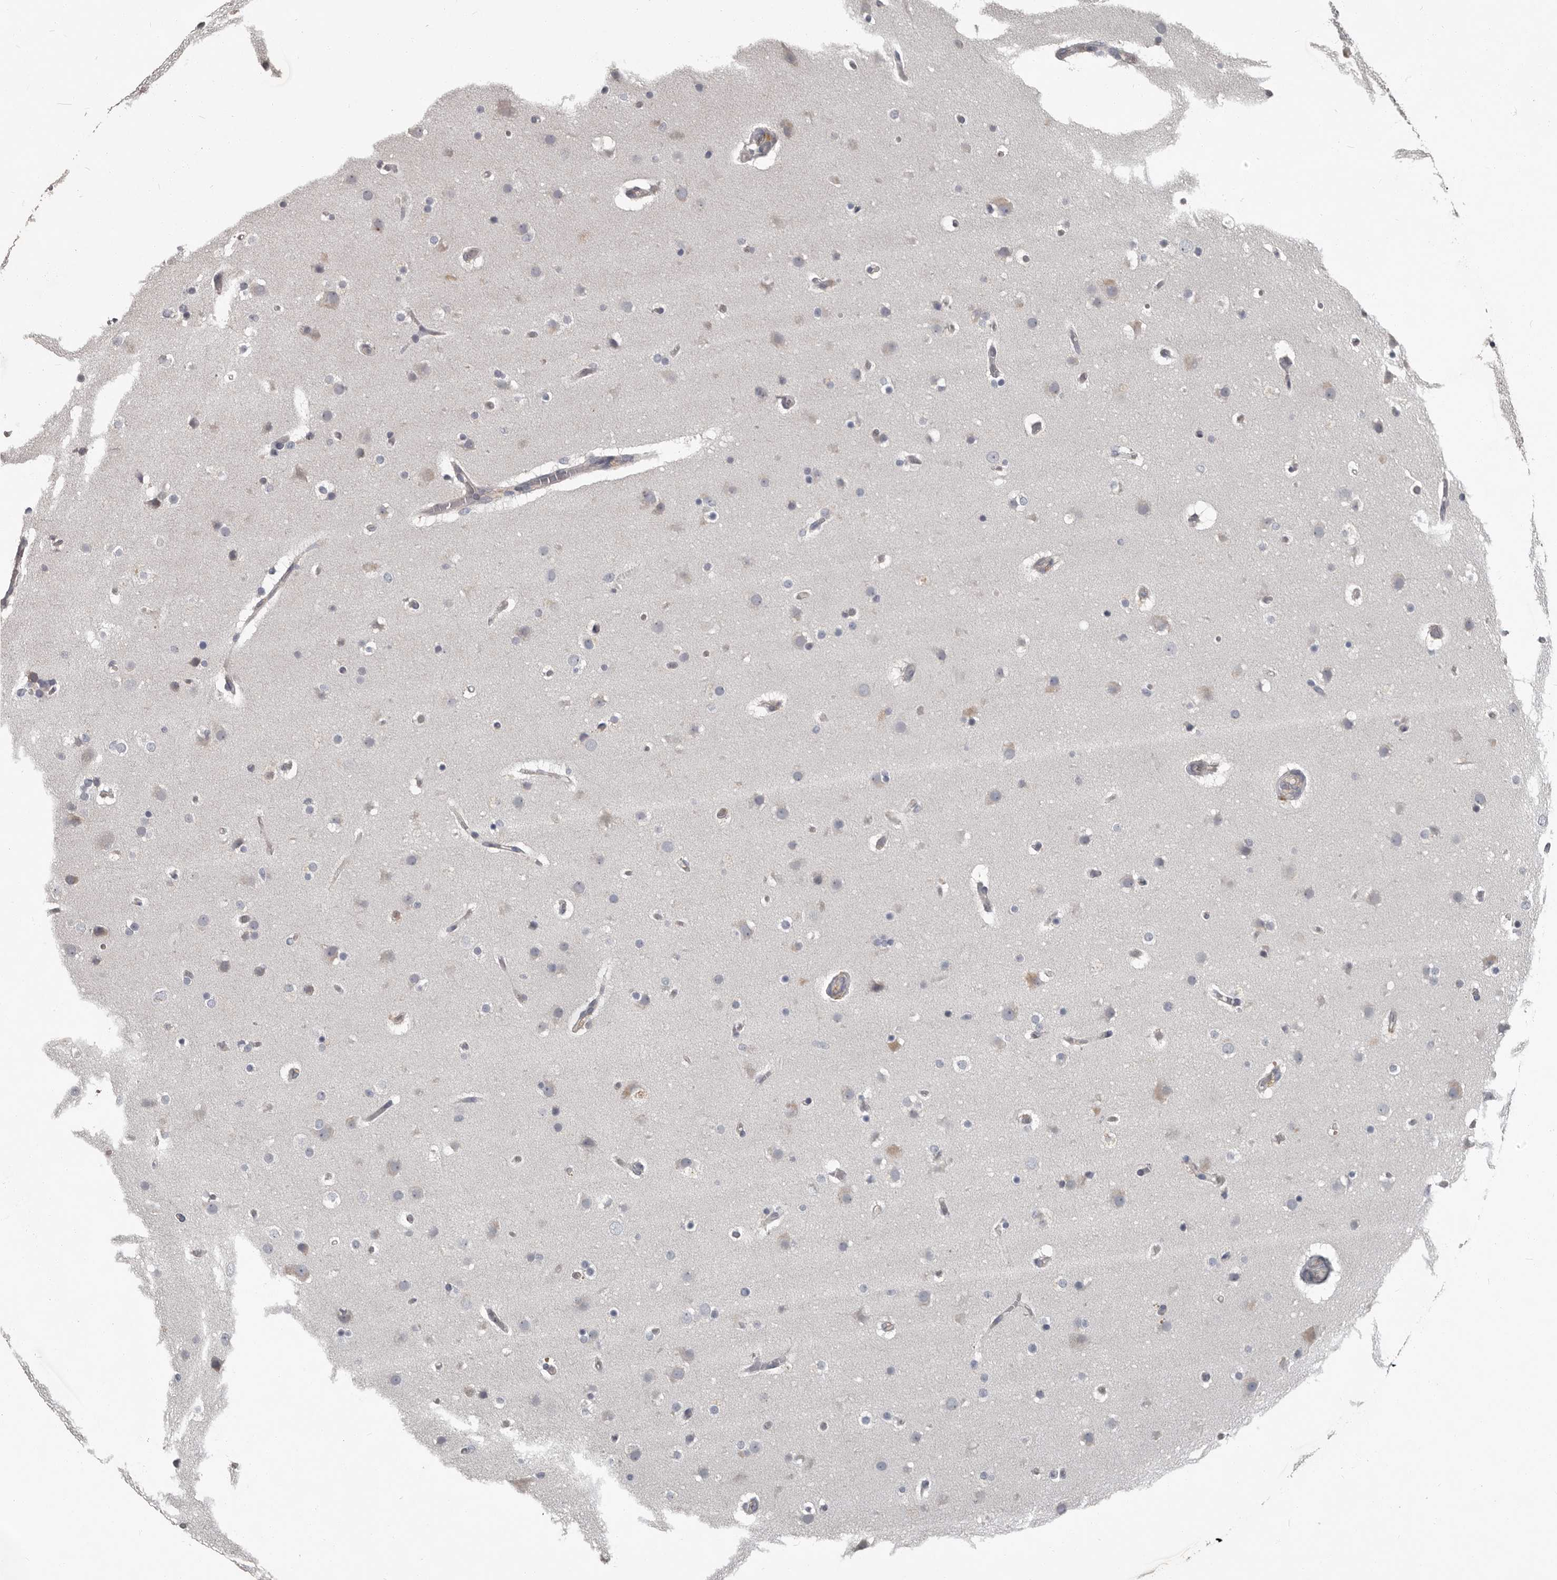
{"staining": {"intensity": "negative", "quantity": "none", "location": "none"}, "tissue": "glioma", "cell_type": "Tumor cells", "image_type": "cancer", "snomed": [{"axis": "morphology", "description": "Glioma, malignant, High grade"}, {"axis": "topography", "description": "Cerebral cortex"}], "caption": "The micrograph shows no staining of tumor cells in glioma.", "gene": "CA6", "patient": {"sex": "female", "age": 36}}